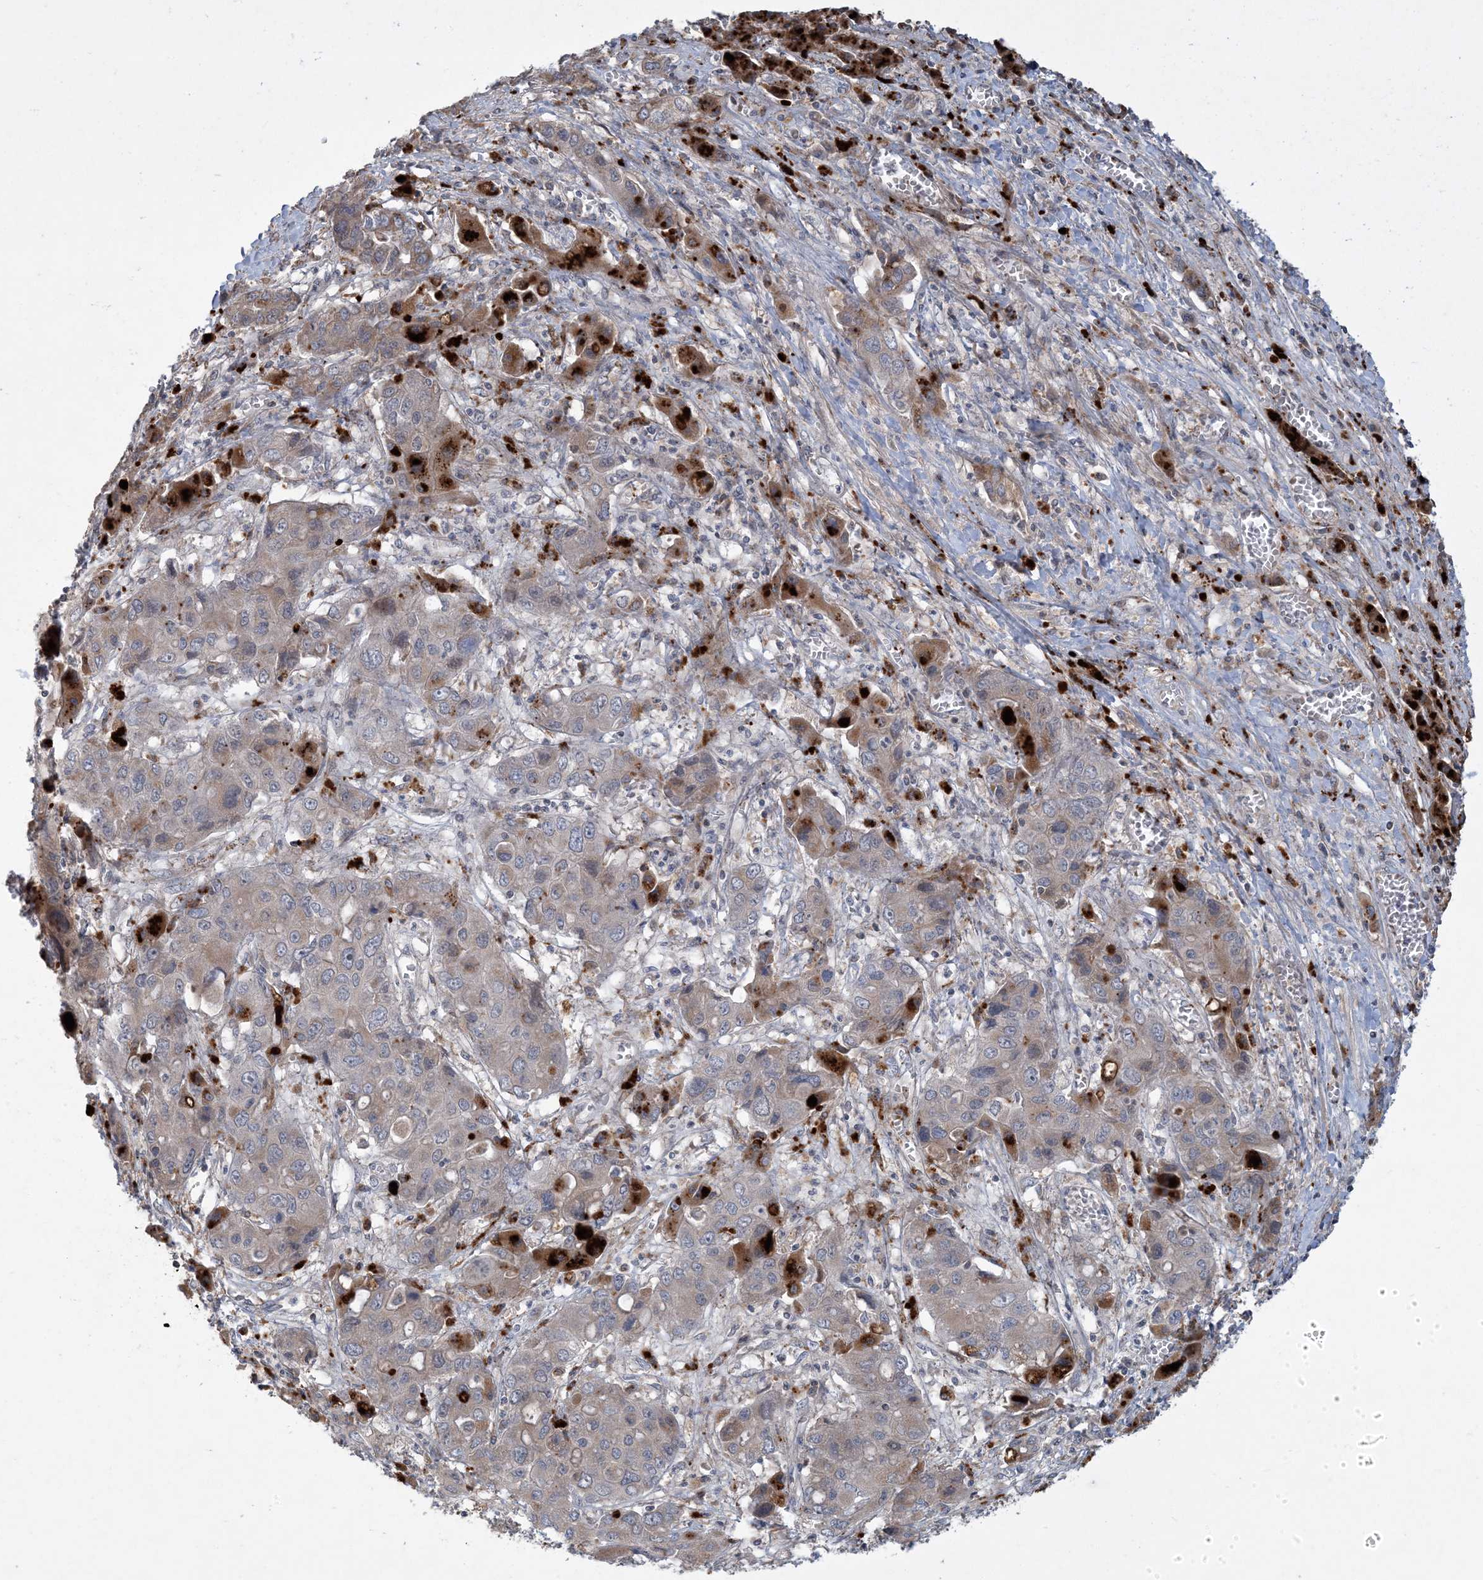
{"staining": {"intensity": "weak", "quantity": ">75%", "location": "cytoplasmic/membranous"}, "tissue": "liver cancer", "cell_type": "Tumor cells", "image_type": "cancer", "snomed": [{"axis": "morphology", "description": "Cholangiocarcinoma"}, {"axis": "topography", "description": "Liver"}], "caption": "Immunohistochemical staining of human cholangiocarcinoma (liver) exhibits low levels of weak cytoplasmic/membranous protein staining in approximately >75% of tumor cells.", "gene": "LTN1", "patient": {"sex": "male", "age": 67}}